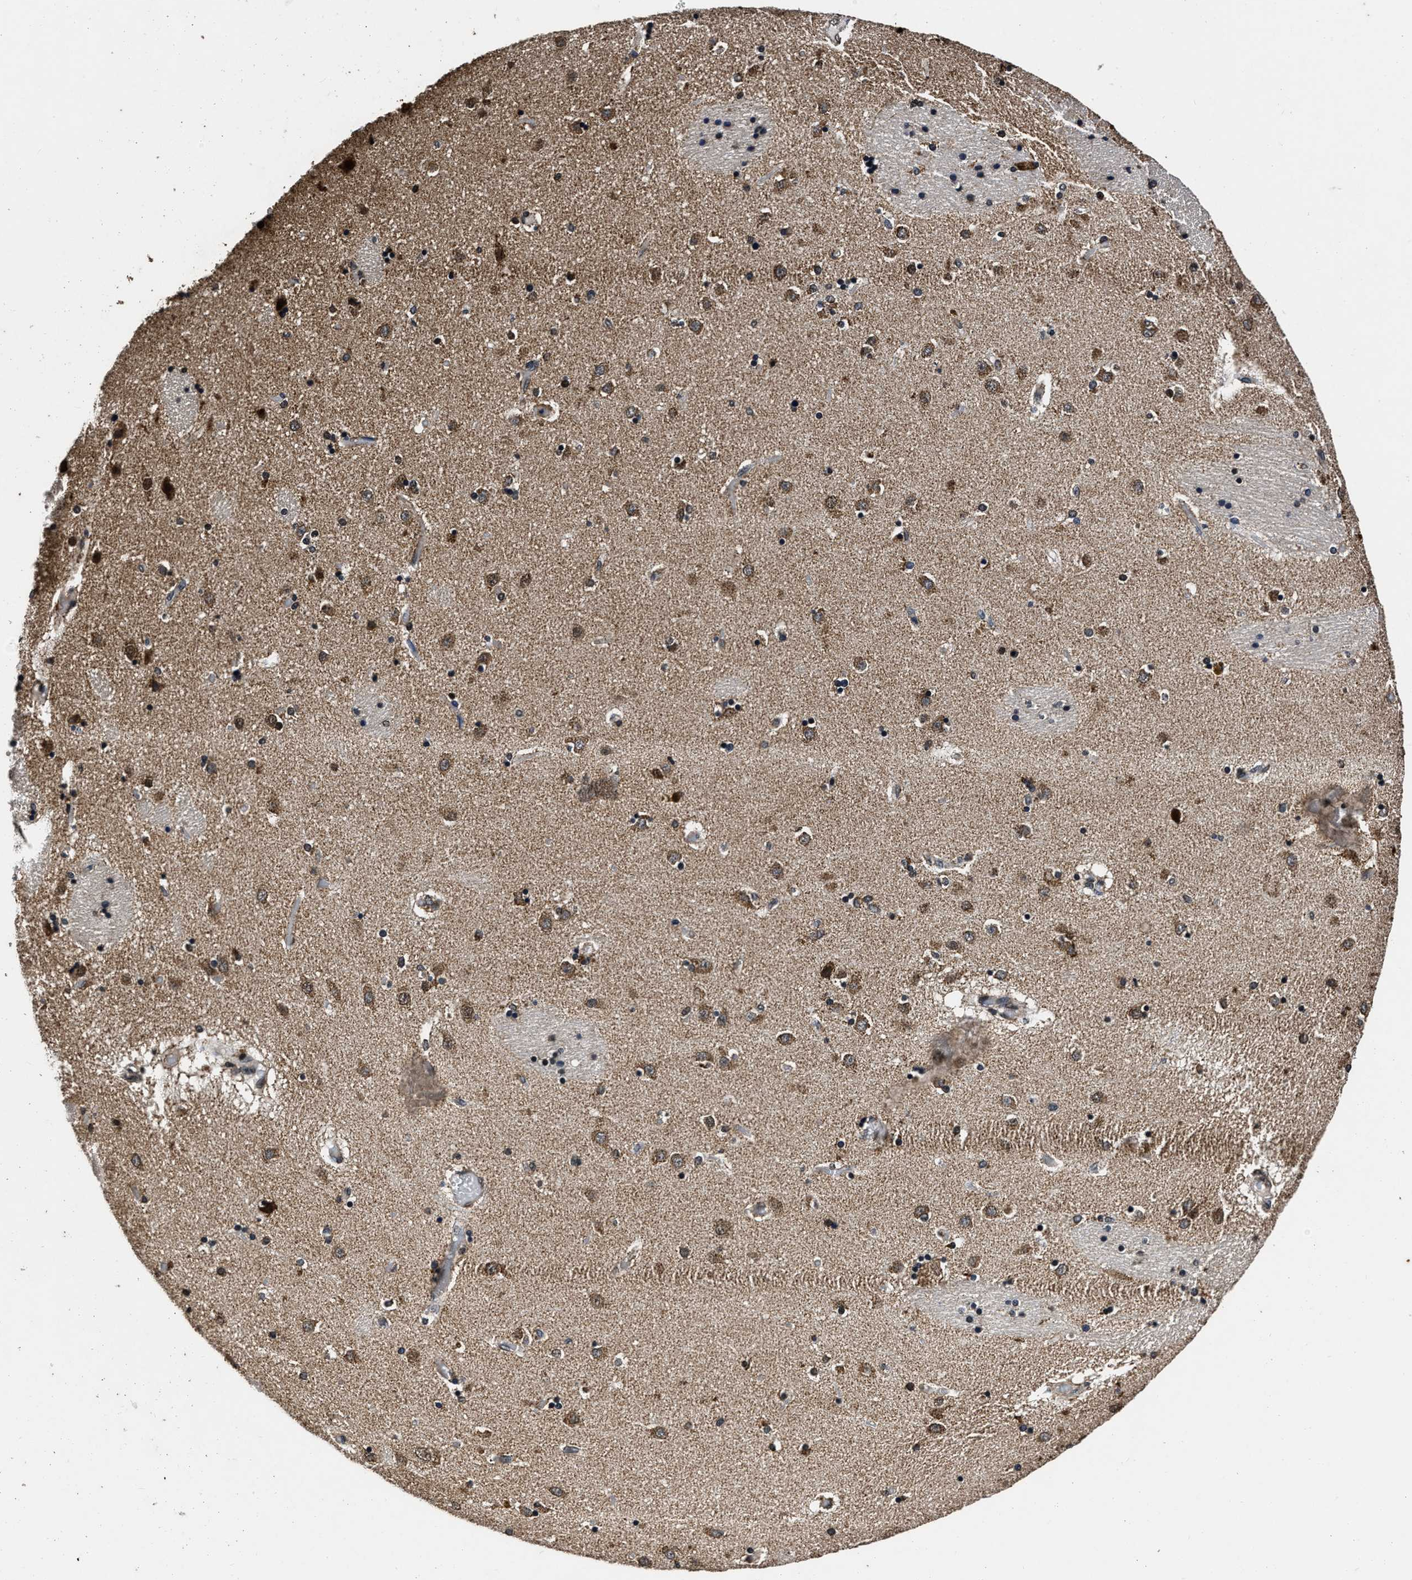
{"staining": {"intensity": "strong", "quantity": "25%-75%", "location": "nuclear"}, "tissue": "caudate", "cell_type": "Glial cells", "image_type": "normal", "snomed": [{"axis": "morphology", "description": "Normal tissue, NOS"}, {"axis": "topography", "description": "Lateral ventricle wall"}], "caption": "This micrograph reveals immunohistochemistry staining of unremarkable human caudate, with high strong nuclear staining in about 25%-75% of glial cells.", "gene": "CSTF1", "patient": {"sex": "male", "age": 70}}